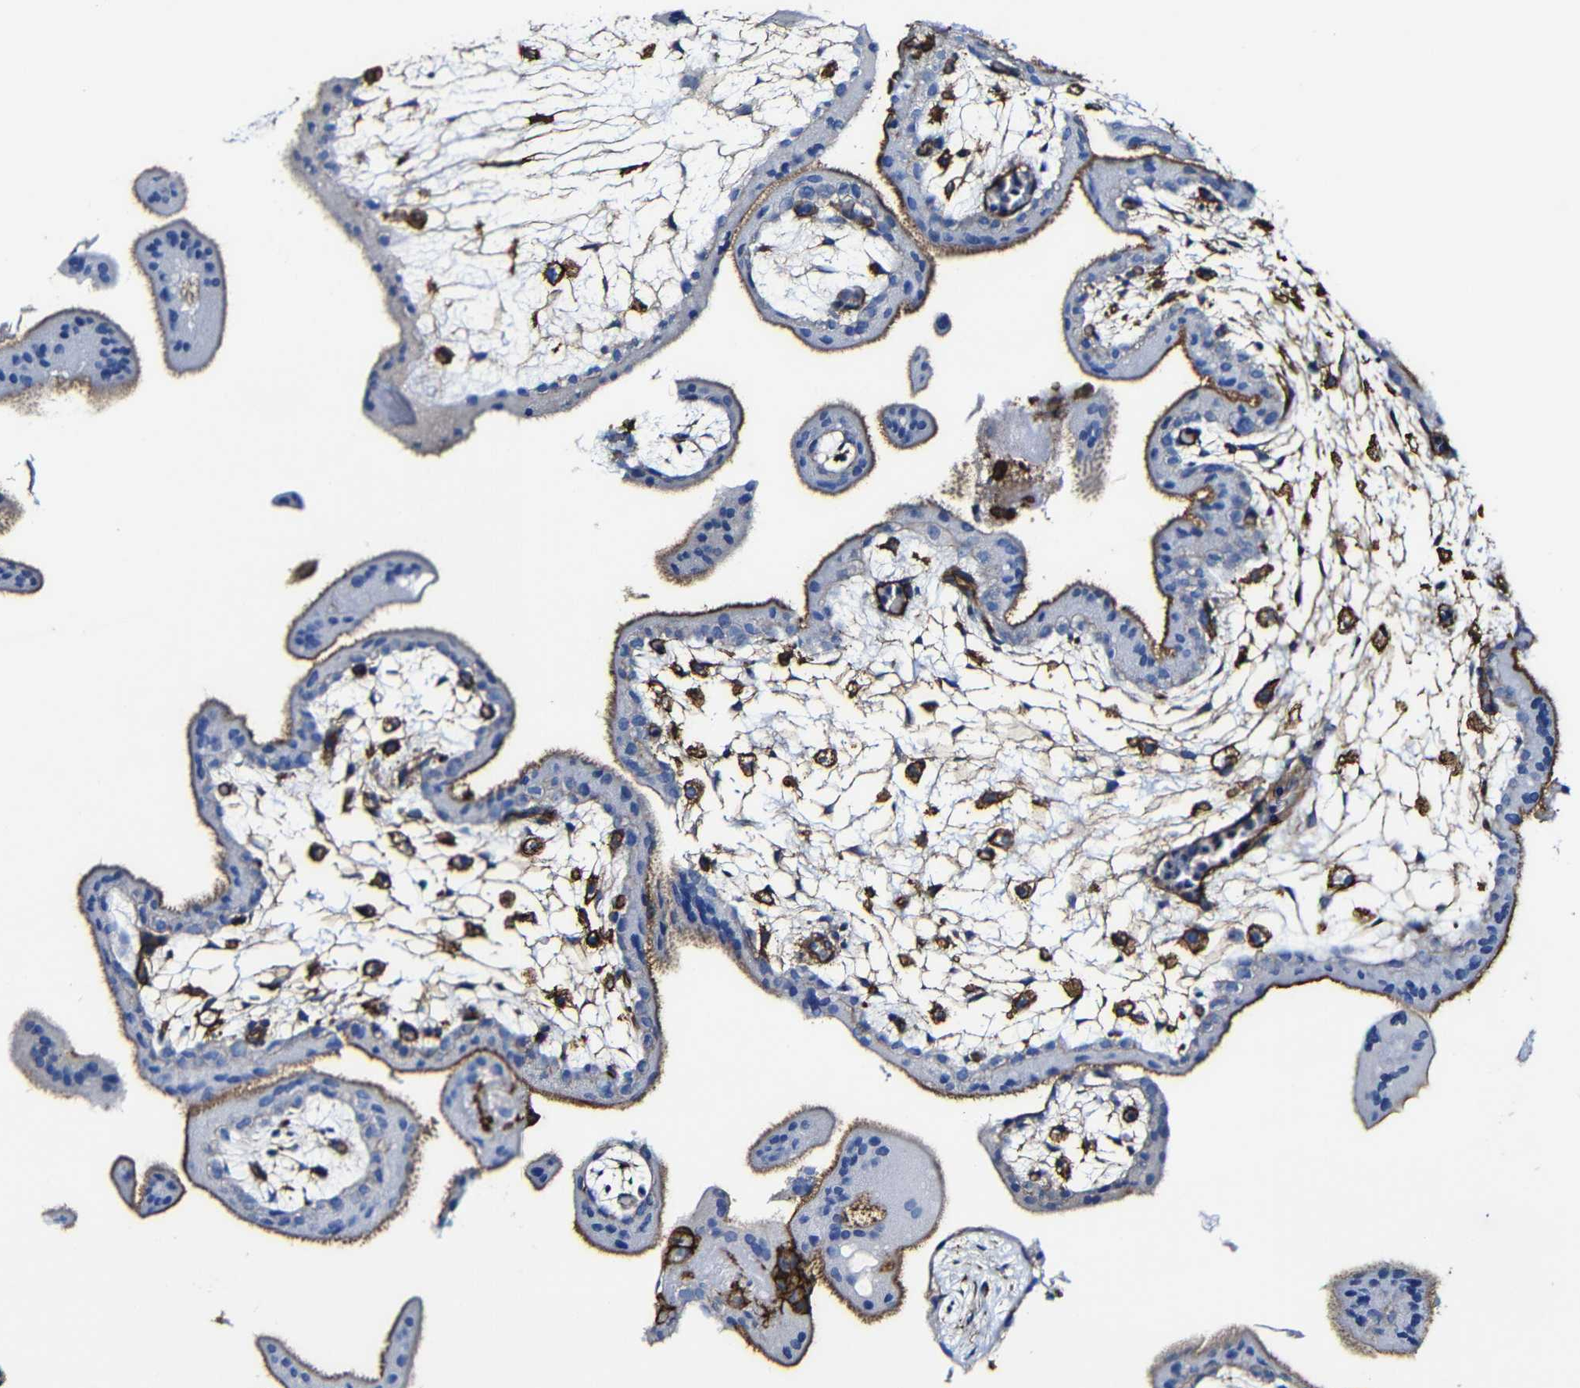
{"staining": {"intensity": "moderate", "quantity": ">75%", "location": "cytoplasmic/membranous"}, "tissue": "placenta", "cell_type": "Trophoblastic cells", "image_type": "normal", "snomed": [{"axis": "morphology", "description": "Normal tissue, NOS"}, {"axis": "topography", "description": "Placenta"}], "caption": "Immunohistochemistry (IHC) staining of unremarkable placenta, which displays medium levels of moderate cytoplasmic/membranous staining in about >75% of trophoblastic cells indicating moderate cytoplasmic/membranous protein positivity. The staining was performed using DAB (brown) for protein detection and nuclei were counterstained in hematoxylin (blue).", "gene": "MSN", "patient": {"sex": "female", "age": 35}}